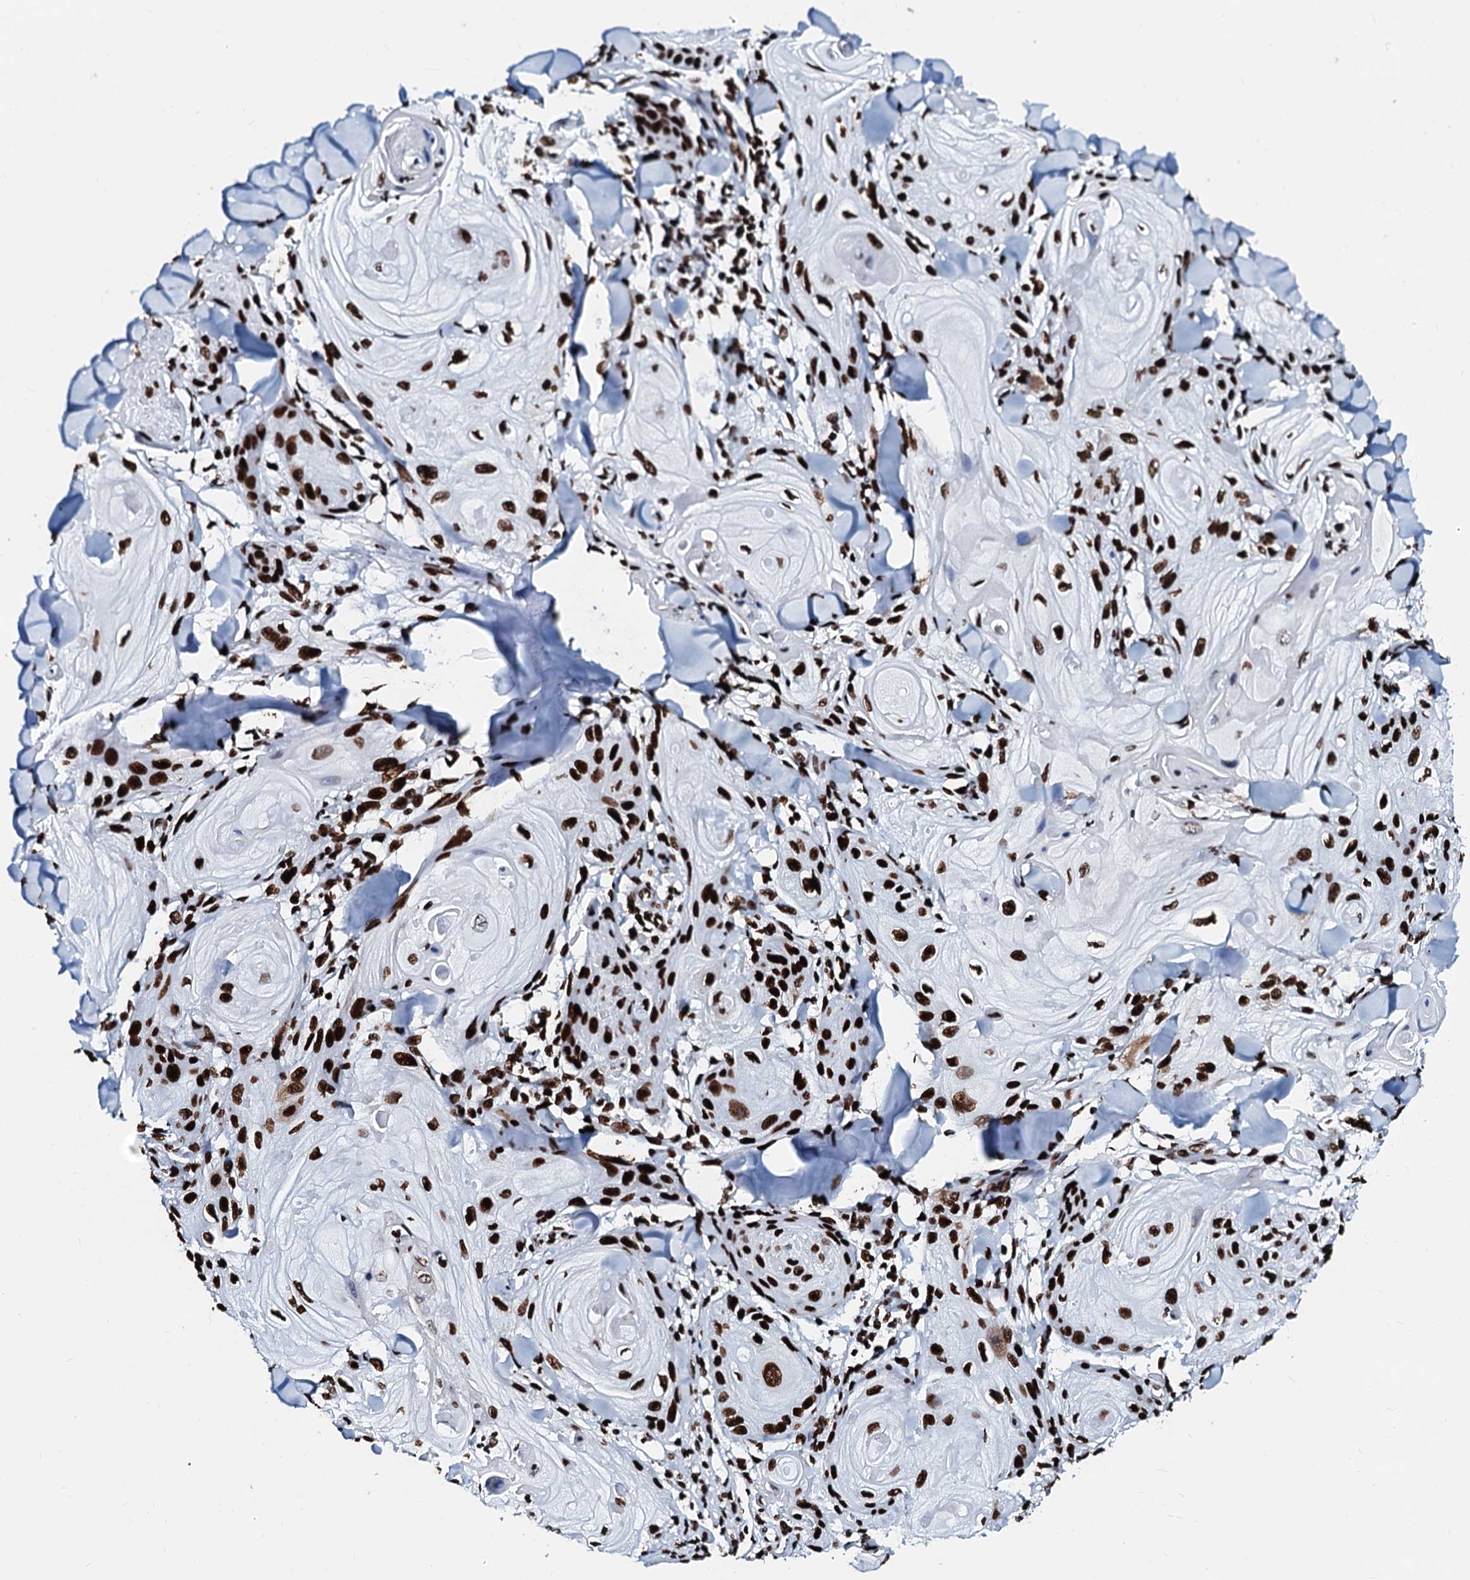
{"staining": {"intensity": "strong", "quantity": ">75%", "location": "nuclear"}, "tissue": "skin cancer", "cell_type": "Tumor cells", "image_type": "cancer", "snomed": [{"axis": "morphology", "description": "Squamous cell carcinoma, NOS"}, {"axis": "topography", "description": "Skin"}], "caption": "There is high levels of strong nuclear staining in tumor cells of skin squamous cell carcinoma, as demonstrated by immunohistochemical staining (brown color).", "gene": "RALY", "patient": {"sex": "male", "age": 74}}